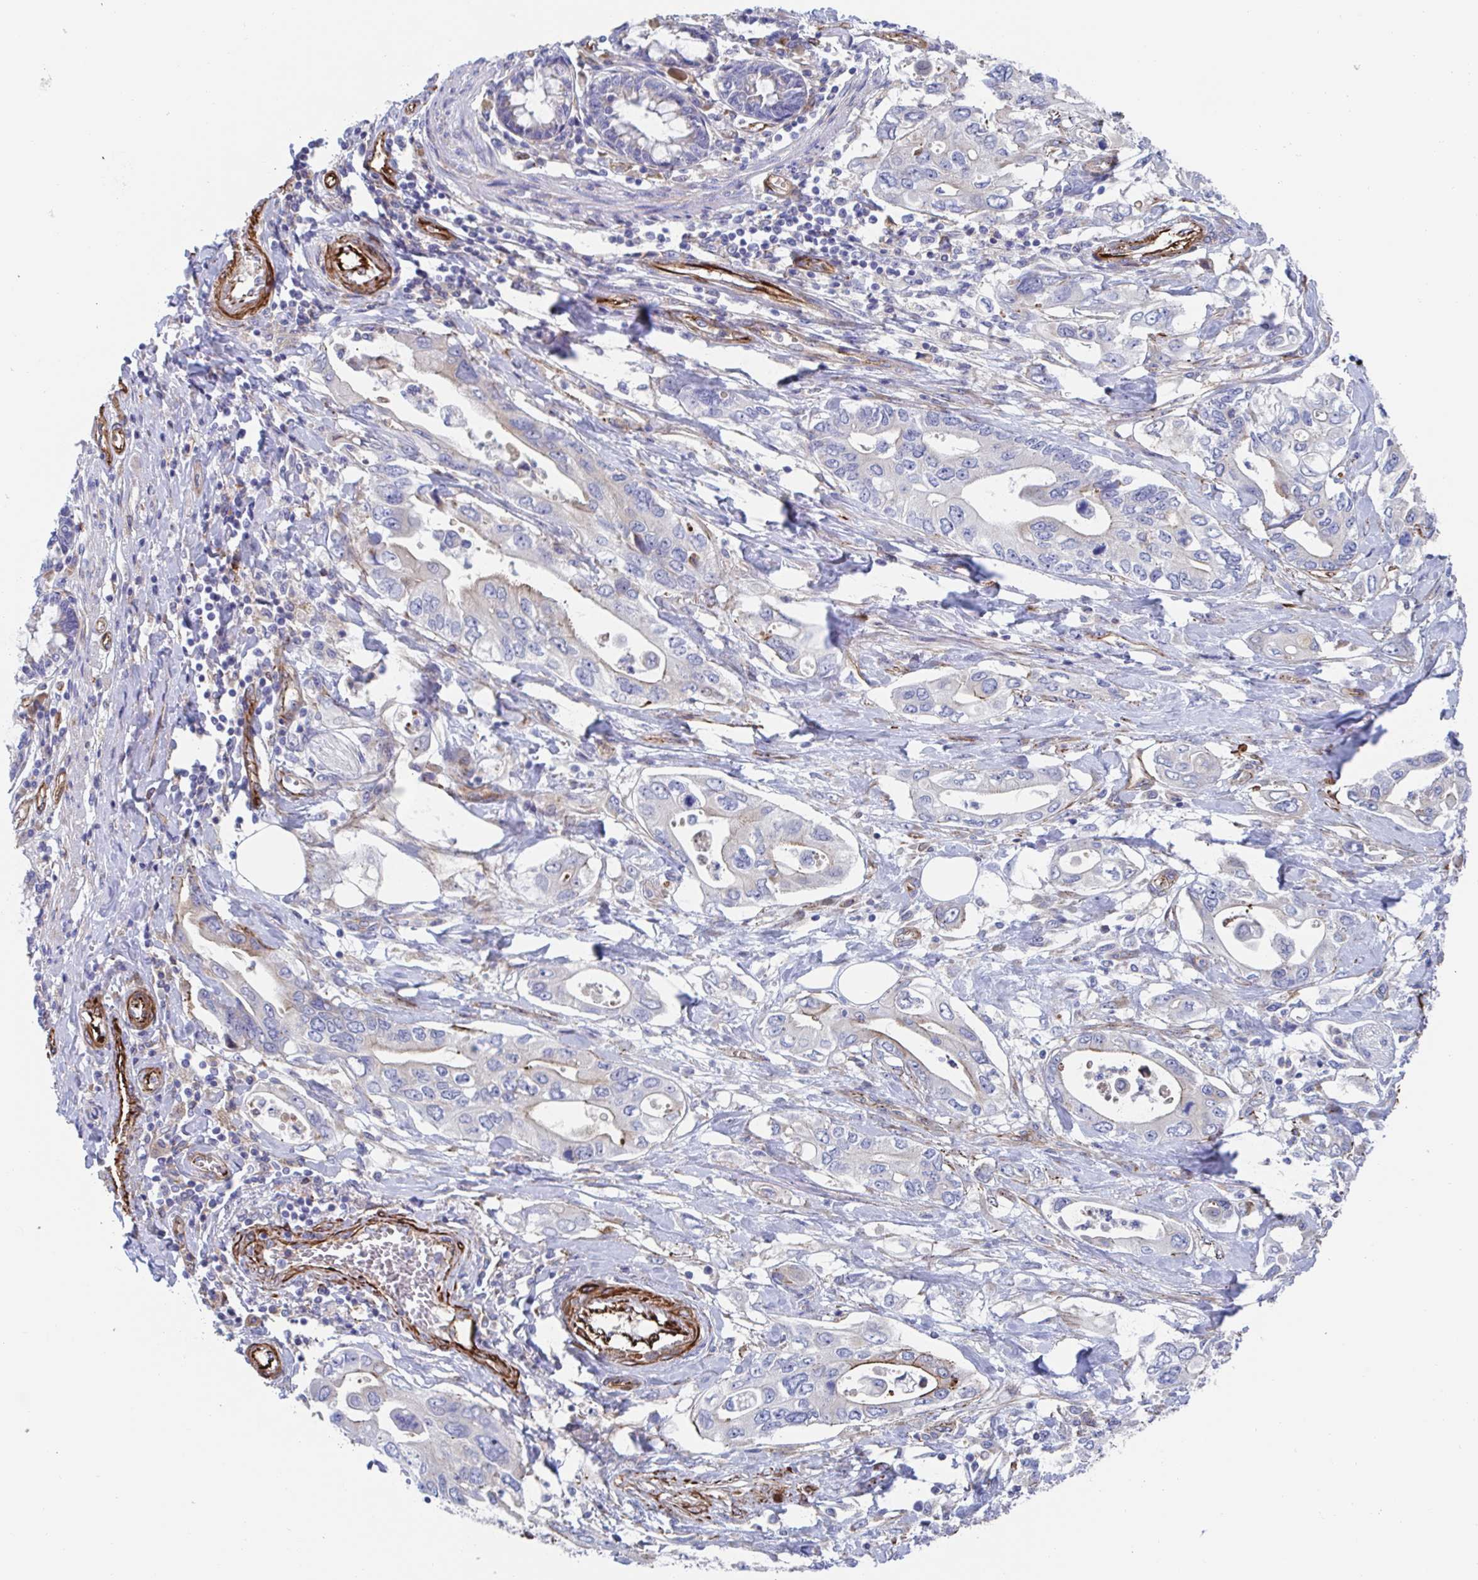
{"staining": {"intensity": "negative", "quantity": "none", "location": "none"}, "tissue": "pancreatic cancer", "cell_type": "Tumor cells", "image_type": "cancer", "snomed": [{"axis": "morphology", "description": "Adenocarcinoma, NOS"}, {"axis": "topography", "description": "Pancreas"}], "caption": "DAB (3,3'-diaminobenzidine) immunohistochemical staining of adenocarcinoma (pancreatic) reveals no significant positivity in tumor cells.", "gene": "KLC3", "patient": {"sex": "female", "age": 63}}